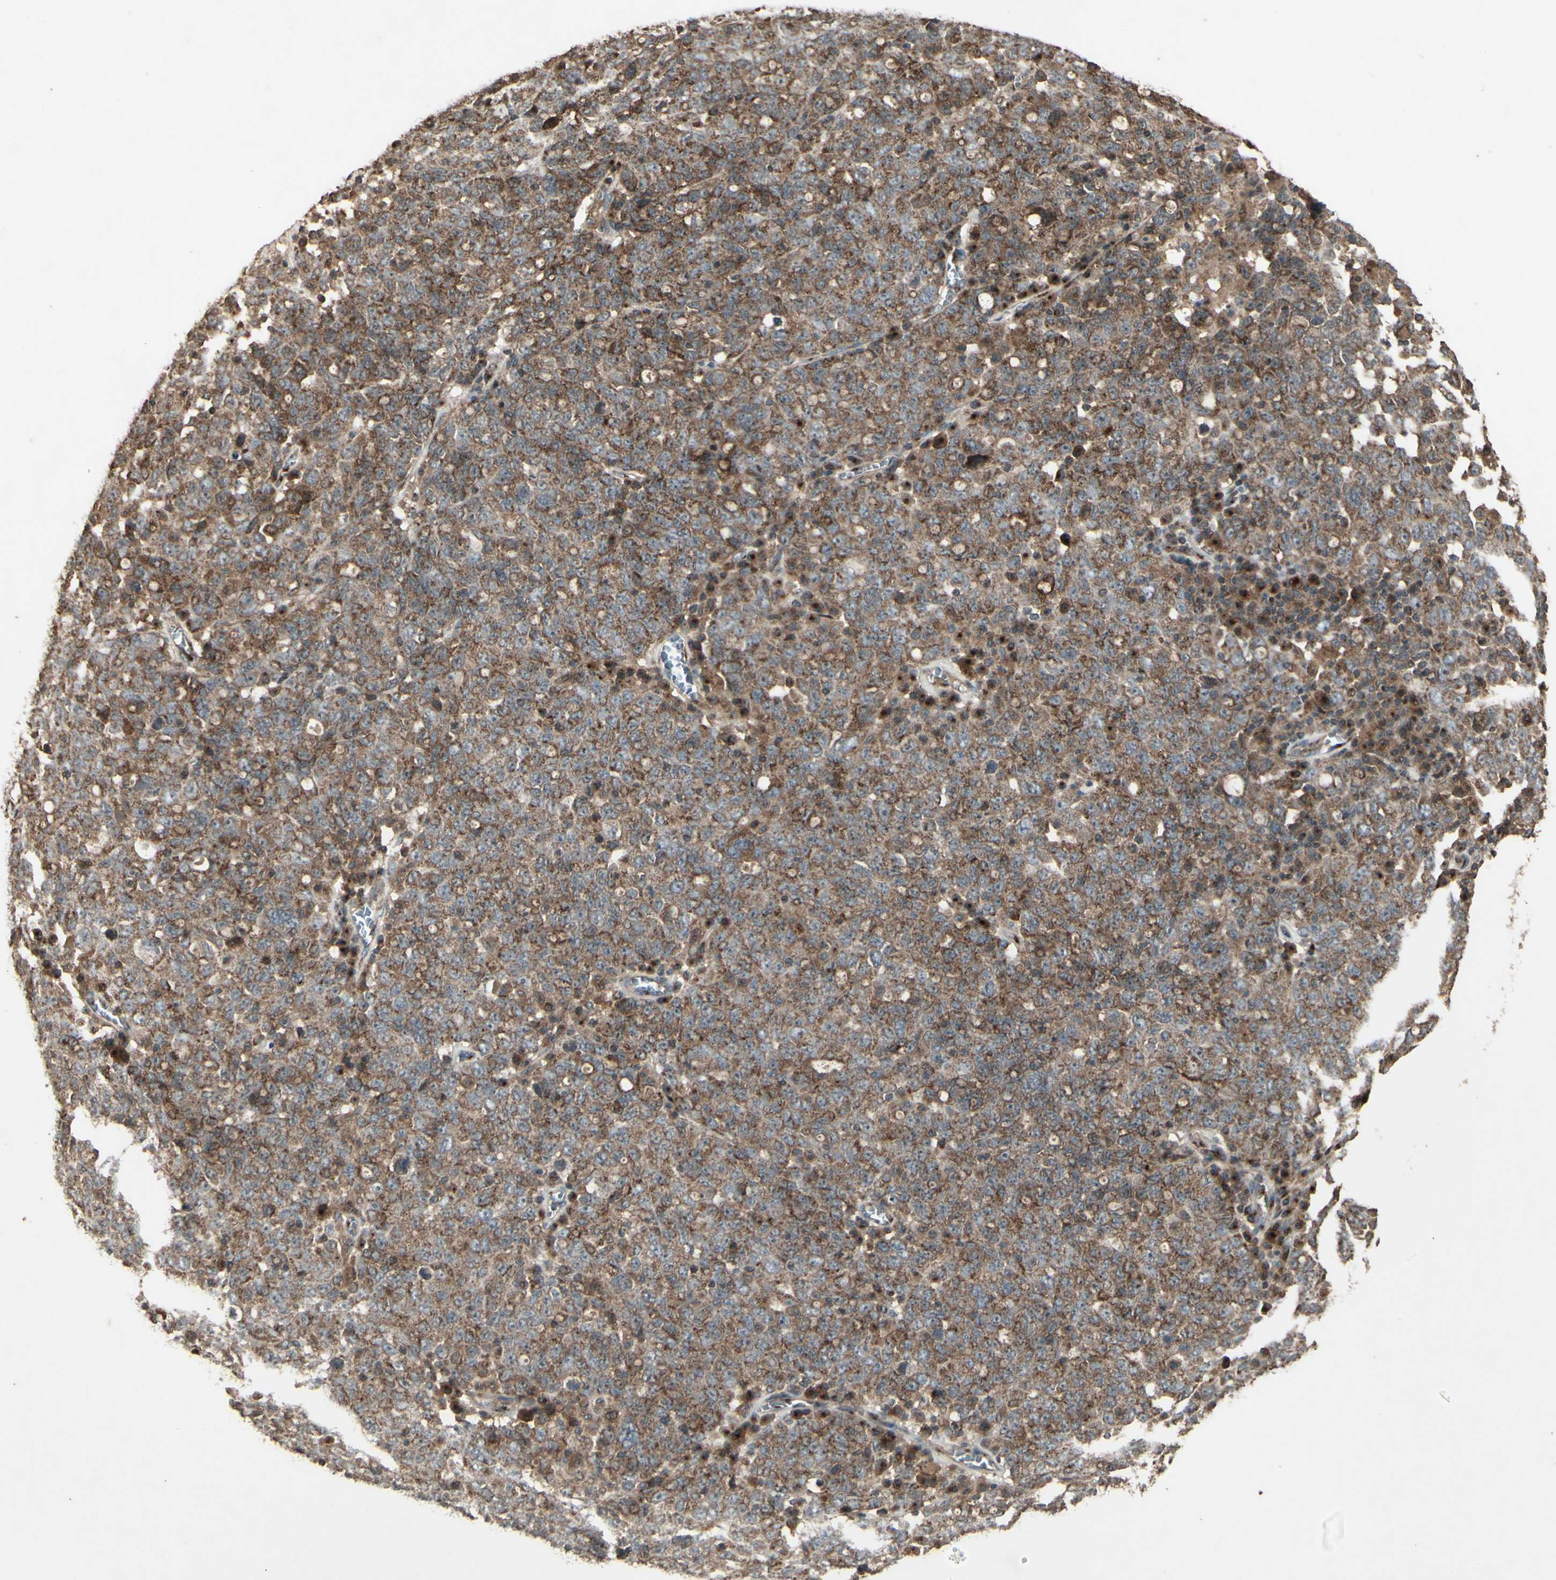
{"staining": {"intensity": "moderate", "quantity": ">75%", "location": "cytoplasmic/membranous"}, "tissue": "ovarian cancer", "cell_type": "Tumor cells", "image_type": "cancer", "snomed": [{"axis": "morphology", "description": "Carcinoma, endometroid"}, {"axis": "topography", "description": "Ovary"}], "caption": "Immunohistochemical staining of ovarian endometroid carcinoma demonstrates moderate cytoplasmic/membranous protein expression in approximately >75% of tumor cells.", "gene": "AP1G1", "patient": {"sex": "female", "age": 62}}